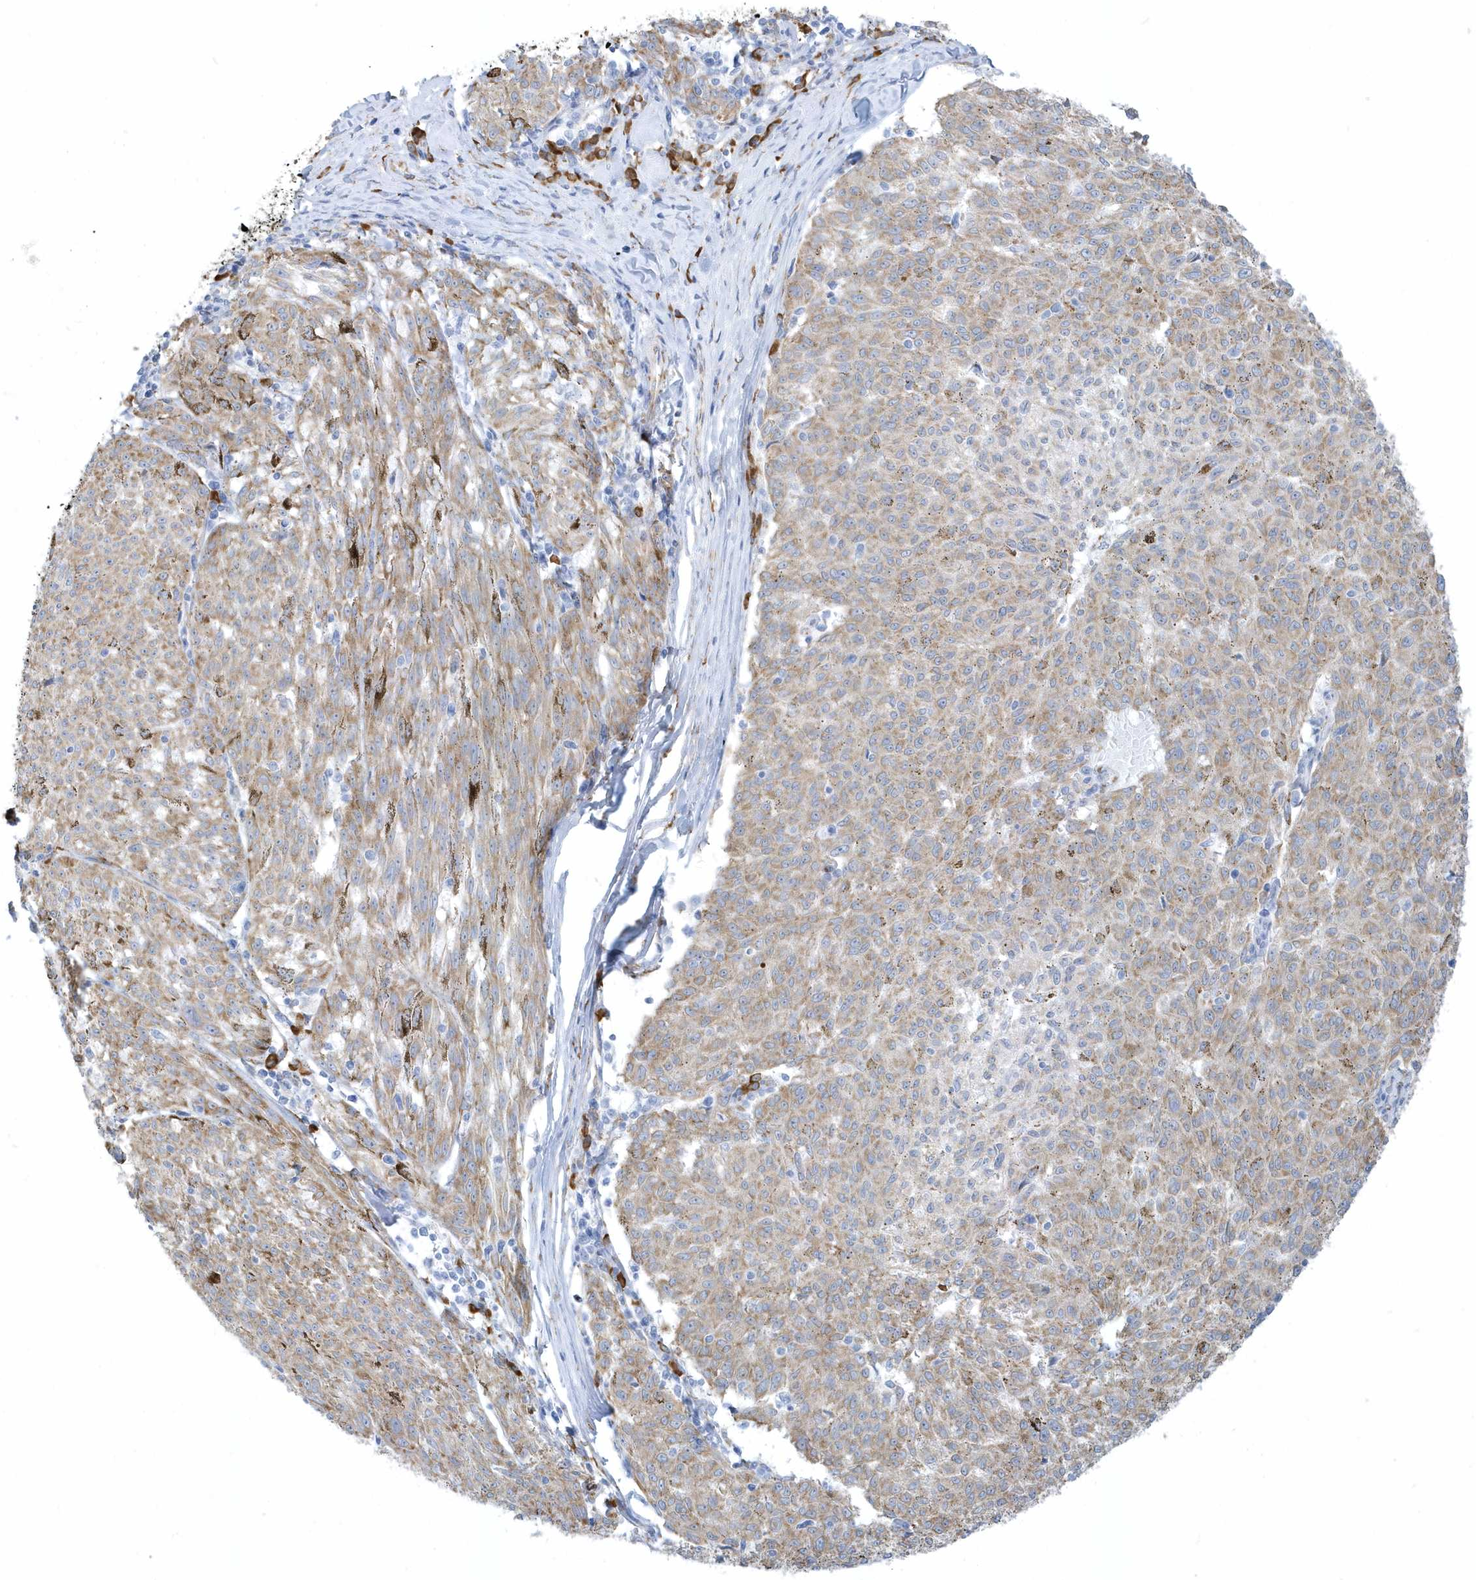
{"staining": {"intensity": "weak", "quantity": ">75%", "location": "cytoplasmic/membranous"}, "tissue": "melanoma", "cell_type": "Tumor cells", "image_type": "cancer", "snomed": [{"axis": "morphology", "description": "Malignant melanoma, NOS"}, {"axis": "topography", "description": "Skin"}], "caption": "Immunohistochemistry (IHC) of malignant melanoma exhibits low levels of weak cytoplasmic/membranous positivity in about >75% of tumor cells.", "gene": "DCAF1", "patient": {"sex": "female", "age": 72}}